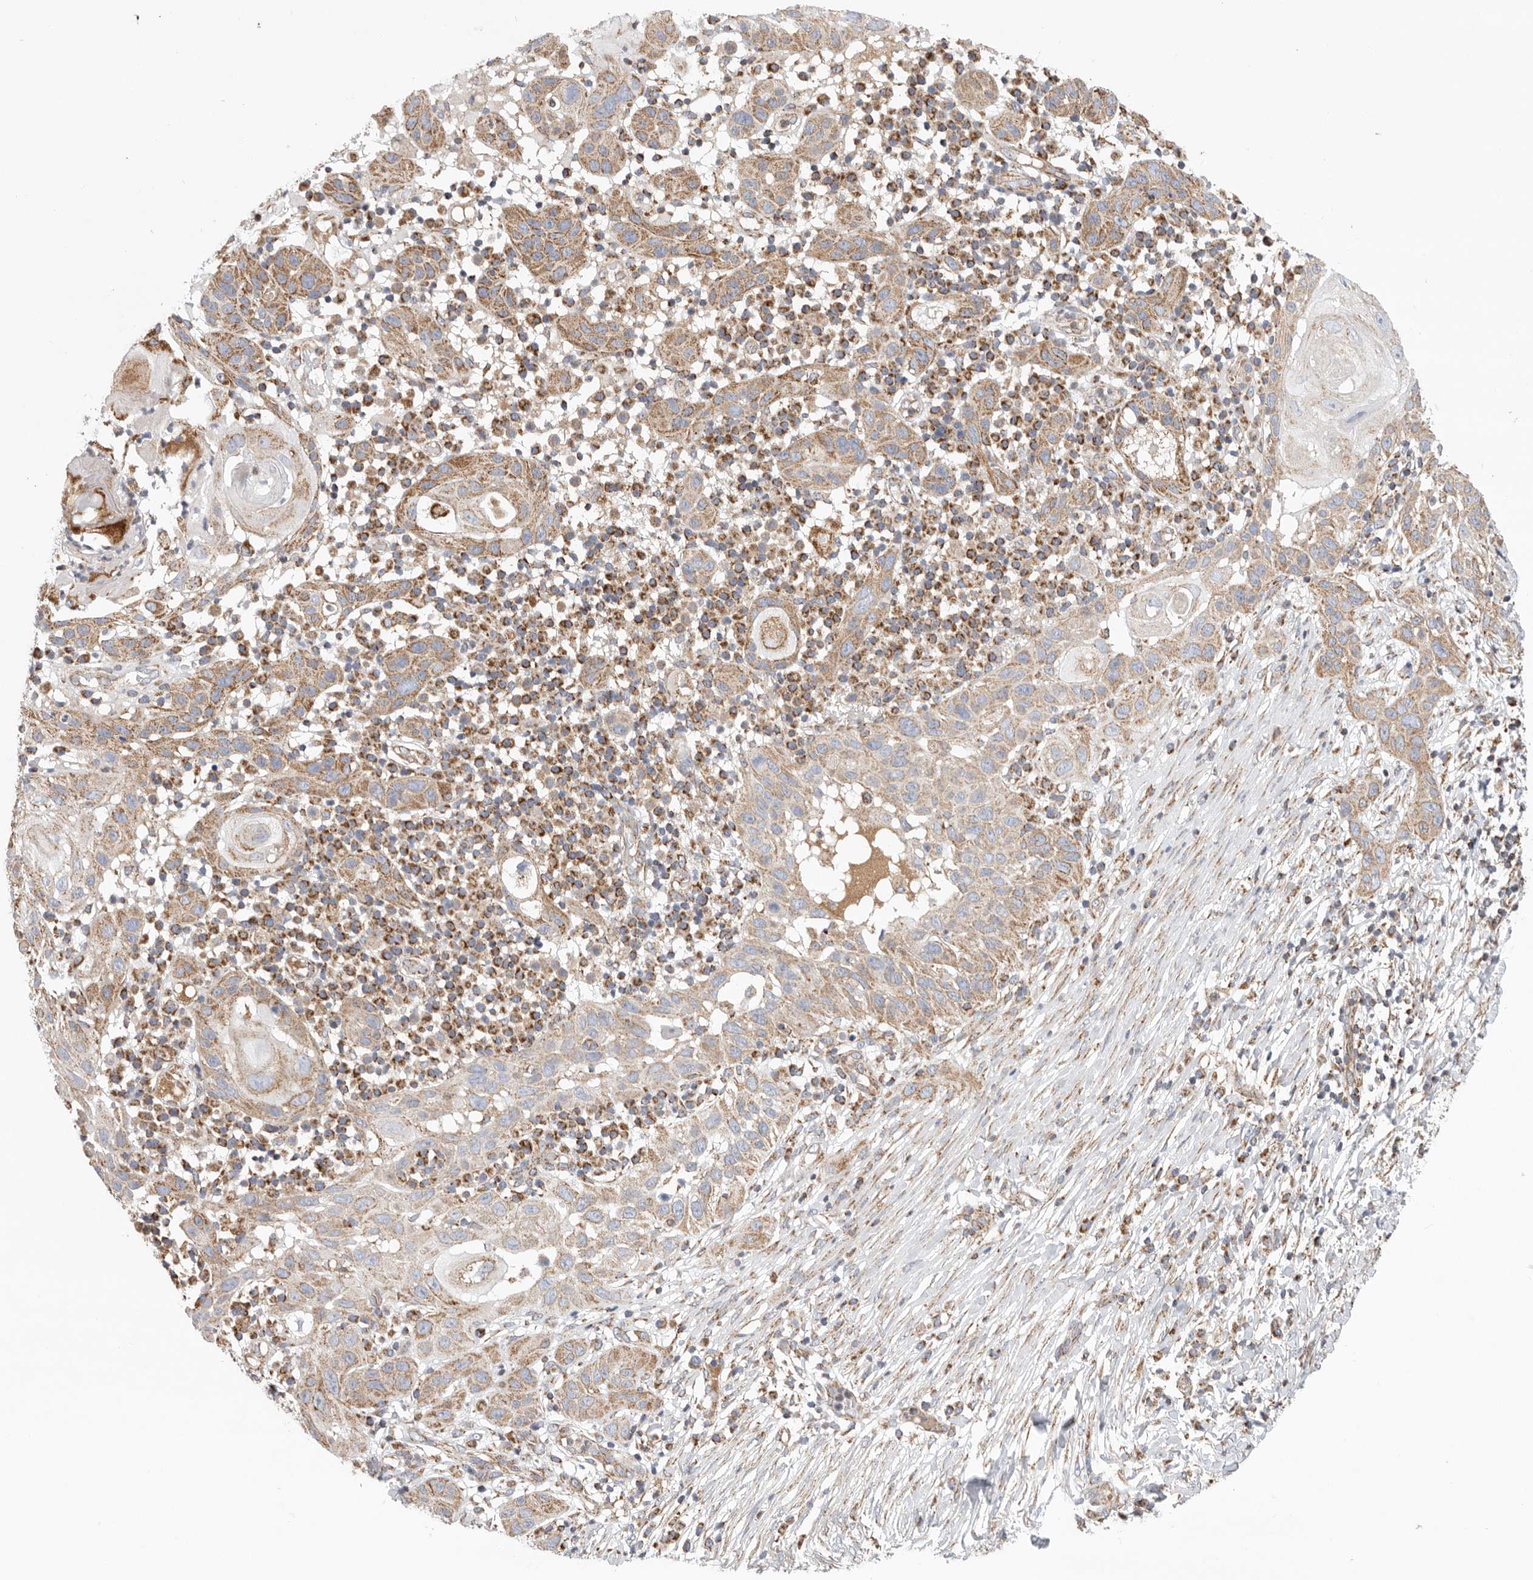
{"staining": {"intensity": "moderate", "quantity": ">75%", "location": "cytoplasmic/membranous"}, "tissue": "skin cancer", "cell_type": "Tumor cells", "image_type": "cancer", "snomed": [{"axis": "morphology", "description": "Normal tissue, NOS"}, {"axis": "morphology", "description": "Squamous cell carcinoma, NOS"}, {"axis": "topography", "description": "Skin"}], "caption": "Moderate cytoplasmic/membranous expression for a protein is identified in approximately >75% of tumor cells of skin squamous cell carcinoma using immunohistochemistry (IHC).", "gene": "FKBP8", "patient": {"sex": "female", "age": 96}}